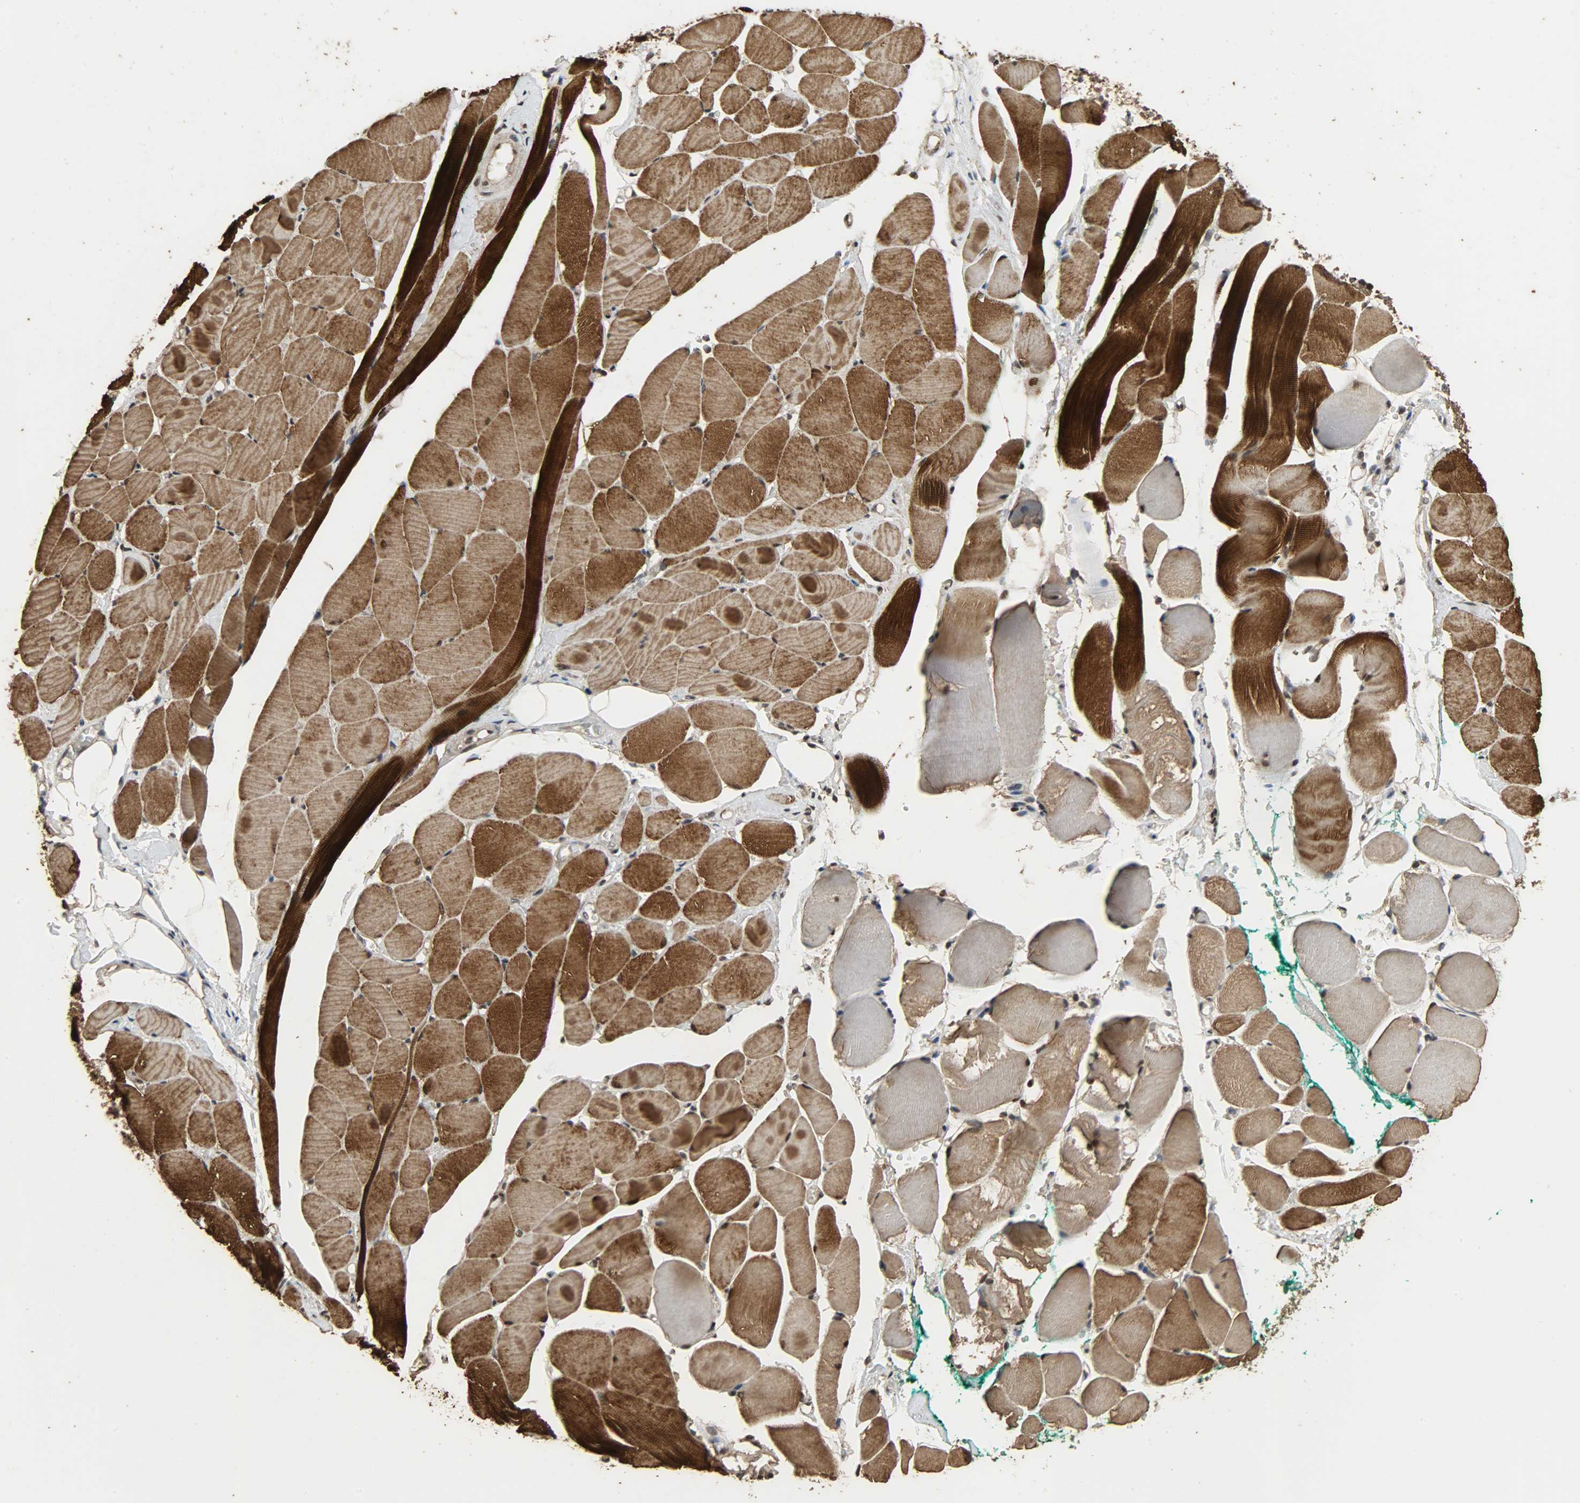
{"staining": {"intensity": "strong", "quantity": ">75%", "location": "cytoplasmic/membranous,nuclear"}, "tissue": "skeletal muscle", "cell_type": "Myocytes", "image_type": "normal", "snomed": [{"axis": "morphology", "description": "Normal tissue, NOS"}, {"axis": "topography", "description": "Skeletal muscle"}, {"axis": "topography", "description": "Peripheral nerve tissue"}], "caption": "DAB immunohistochemical staining of unremarkable human skeletal muscle displays strong cytoplasmic/membranous,nuclear protein staining in approximately >75% of myocytes. The staining was performed using DAB to visualize the protein expression in brown, while the nuclei were stained in blue with hematoxylin (Magnification: 20x).", "gene": "CCNT2", "patient": {"sex": "female", "age": 84}}